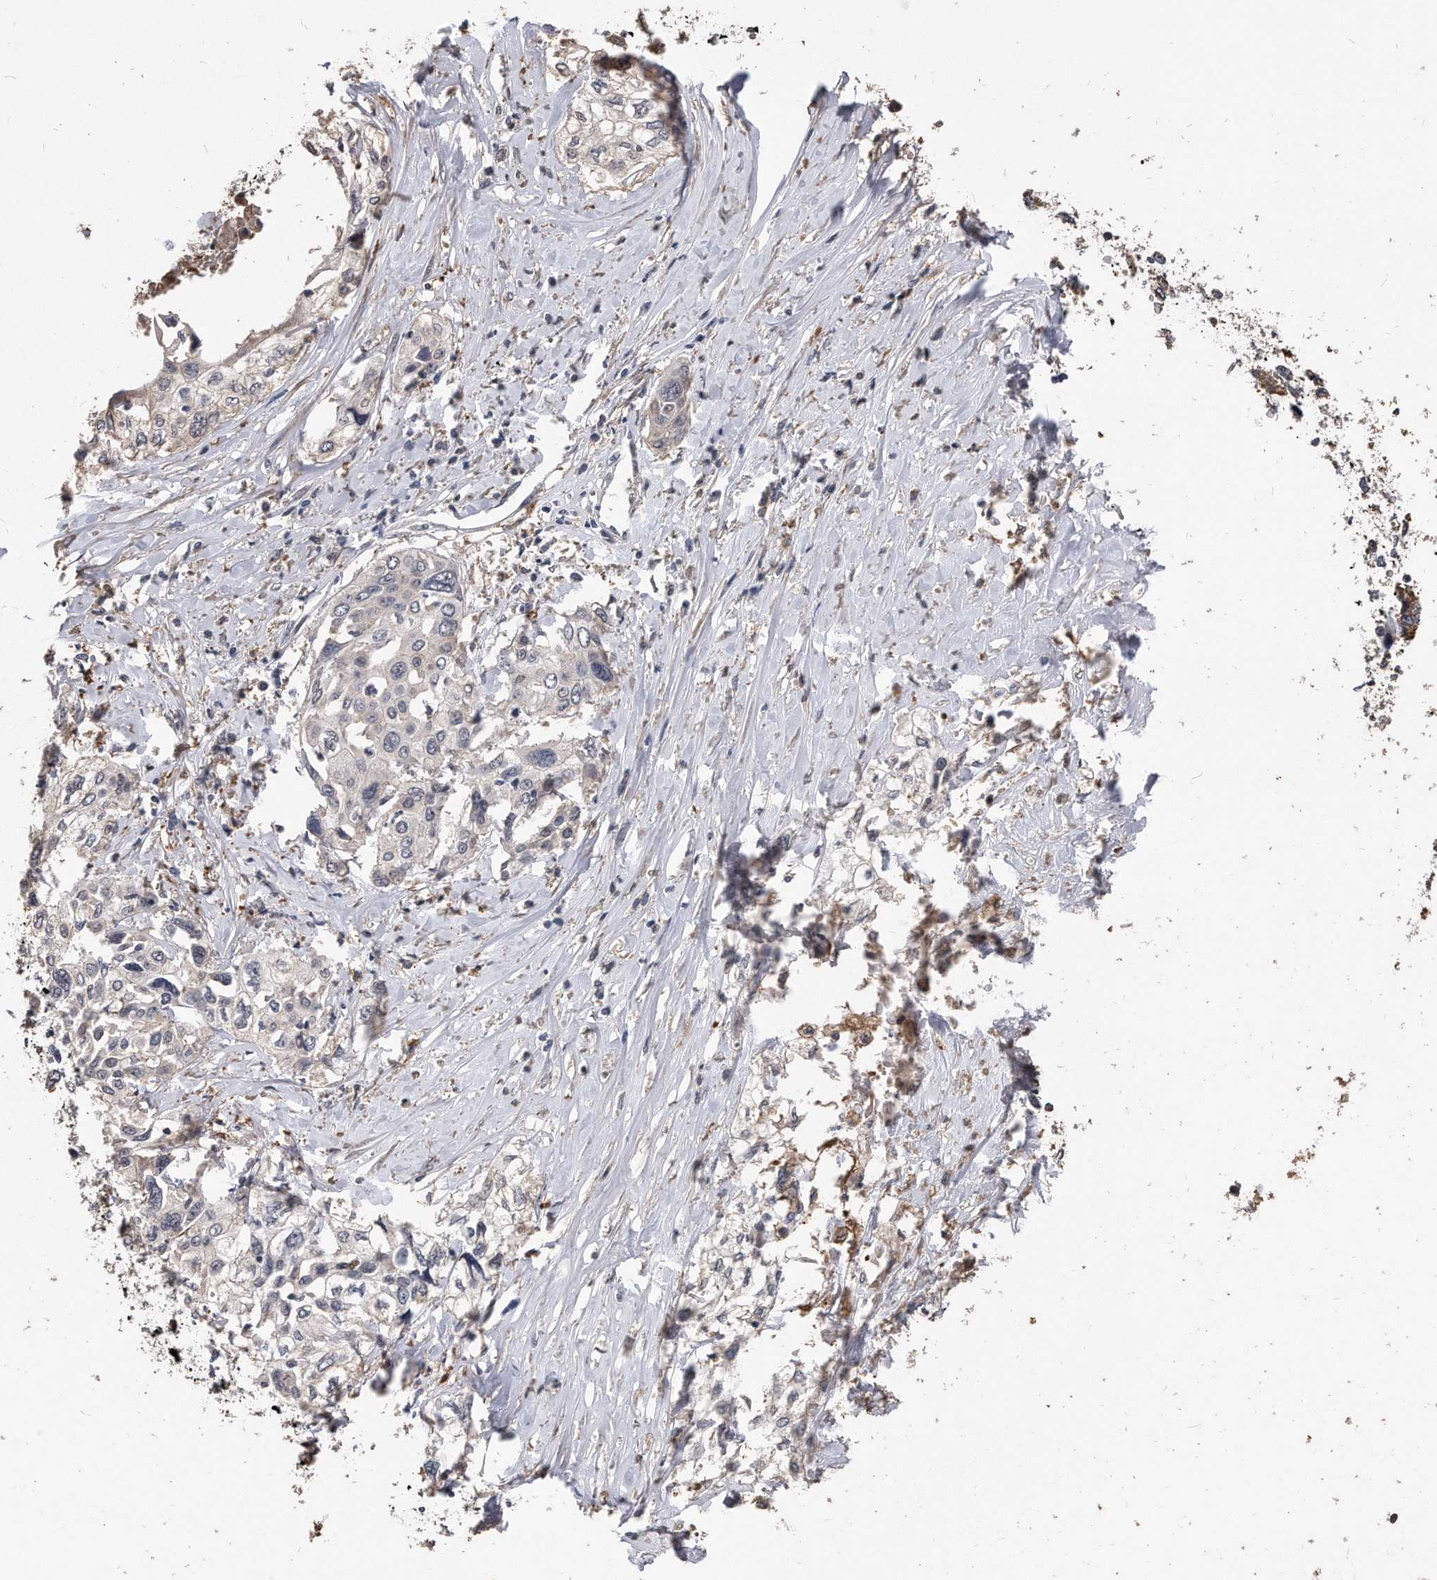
{"staining": {"intensity": "negative", "quantity": "none", "location": "none"}, "tissue": "cervical cancer", "cell_type": "Tumor cells", "image_type": "cancer", "snomed": [{"axis": "morphology", "description": "Squamous cell carcinoma, NOS"}, {"axis": "topography", "description": "Cervix"}], "caption": "Immunohistochemical staining of squamous cell carcinoma (cervical) demonstrates no significant staining in tumor cells. The staining is performed using DAB (3,3'-diaminobenzidine) brown chromogen with nuclei counter-stained in using hematoxylin.", "gene": "IL20RA", "patient": {"sex": "female", "age": 31}}